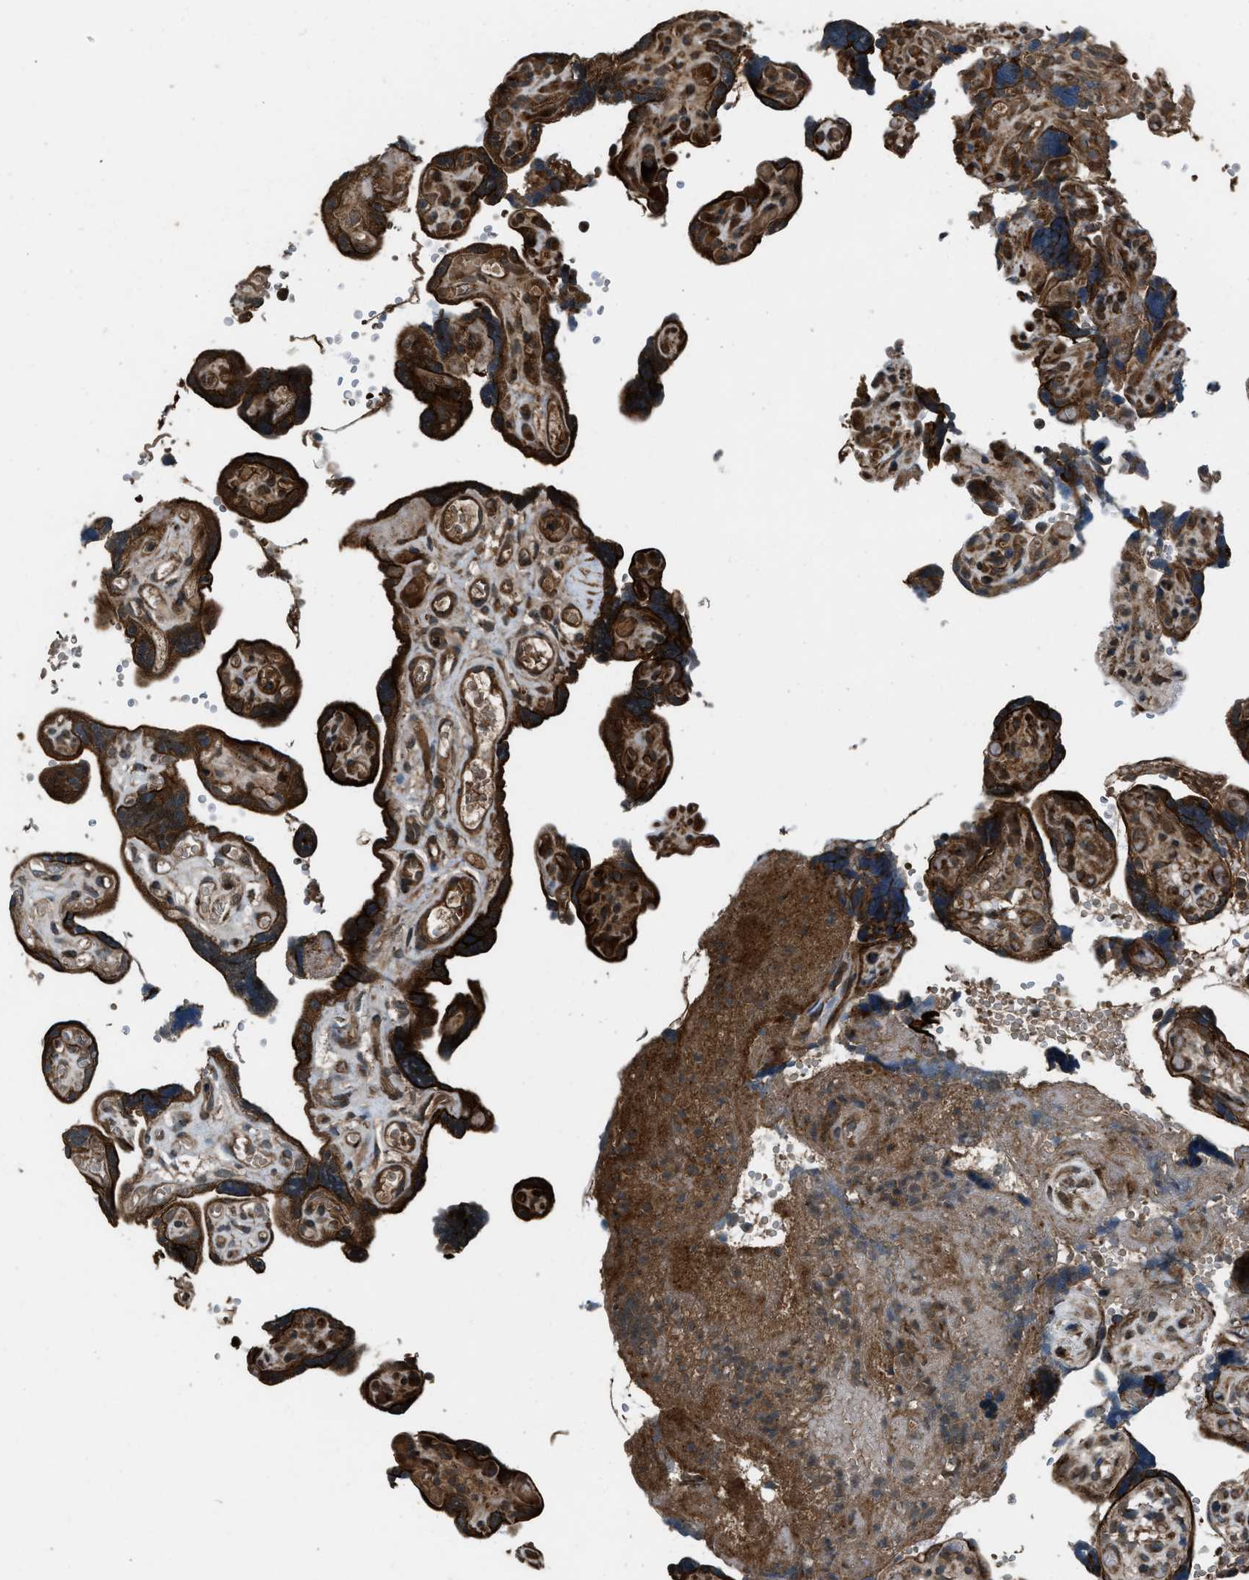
{"staining": {"intensity": "strong", "quantity": ">75%", "location": "cytoplasmic/membranous"}, "tissue": "placenta", "cell_type": "Decidual cells", "image_type": "normal", "snomed": [{"axis": "morphology", "description": "Normal tissue, NOS"}, {"axis": "topography", "description": "Placenta"}], "caption": "Protein analysis of unremarkable placenta demonstrates strong cytoplasmic/membranous staining in approximately >75% of decidual cells. (IHC, brightfield microscopy, high magnification).", "gene": "IRAK4", "patient": {"sex": "female", "age": 30}}